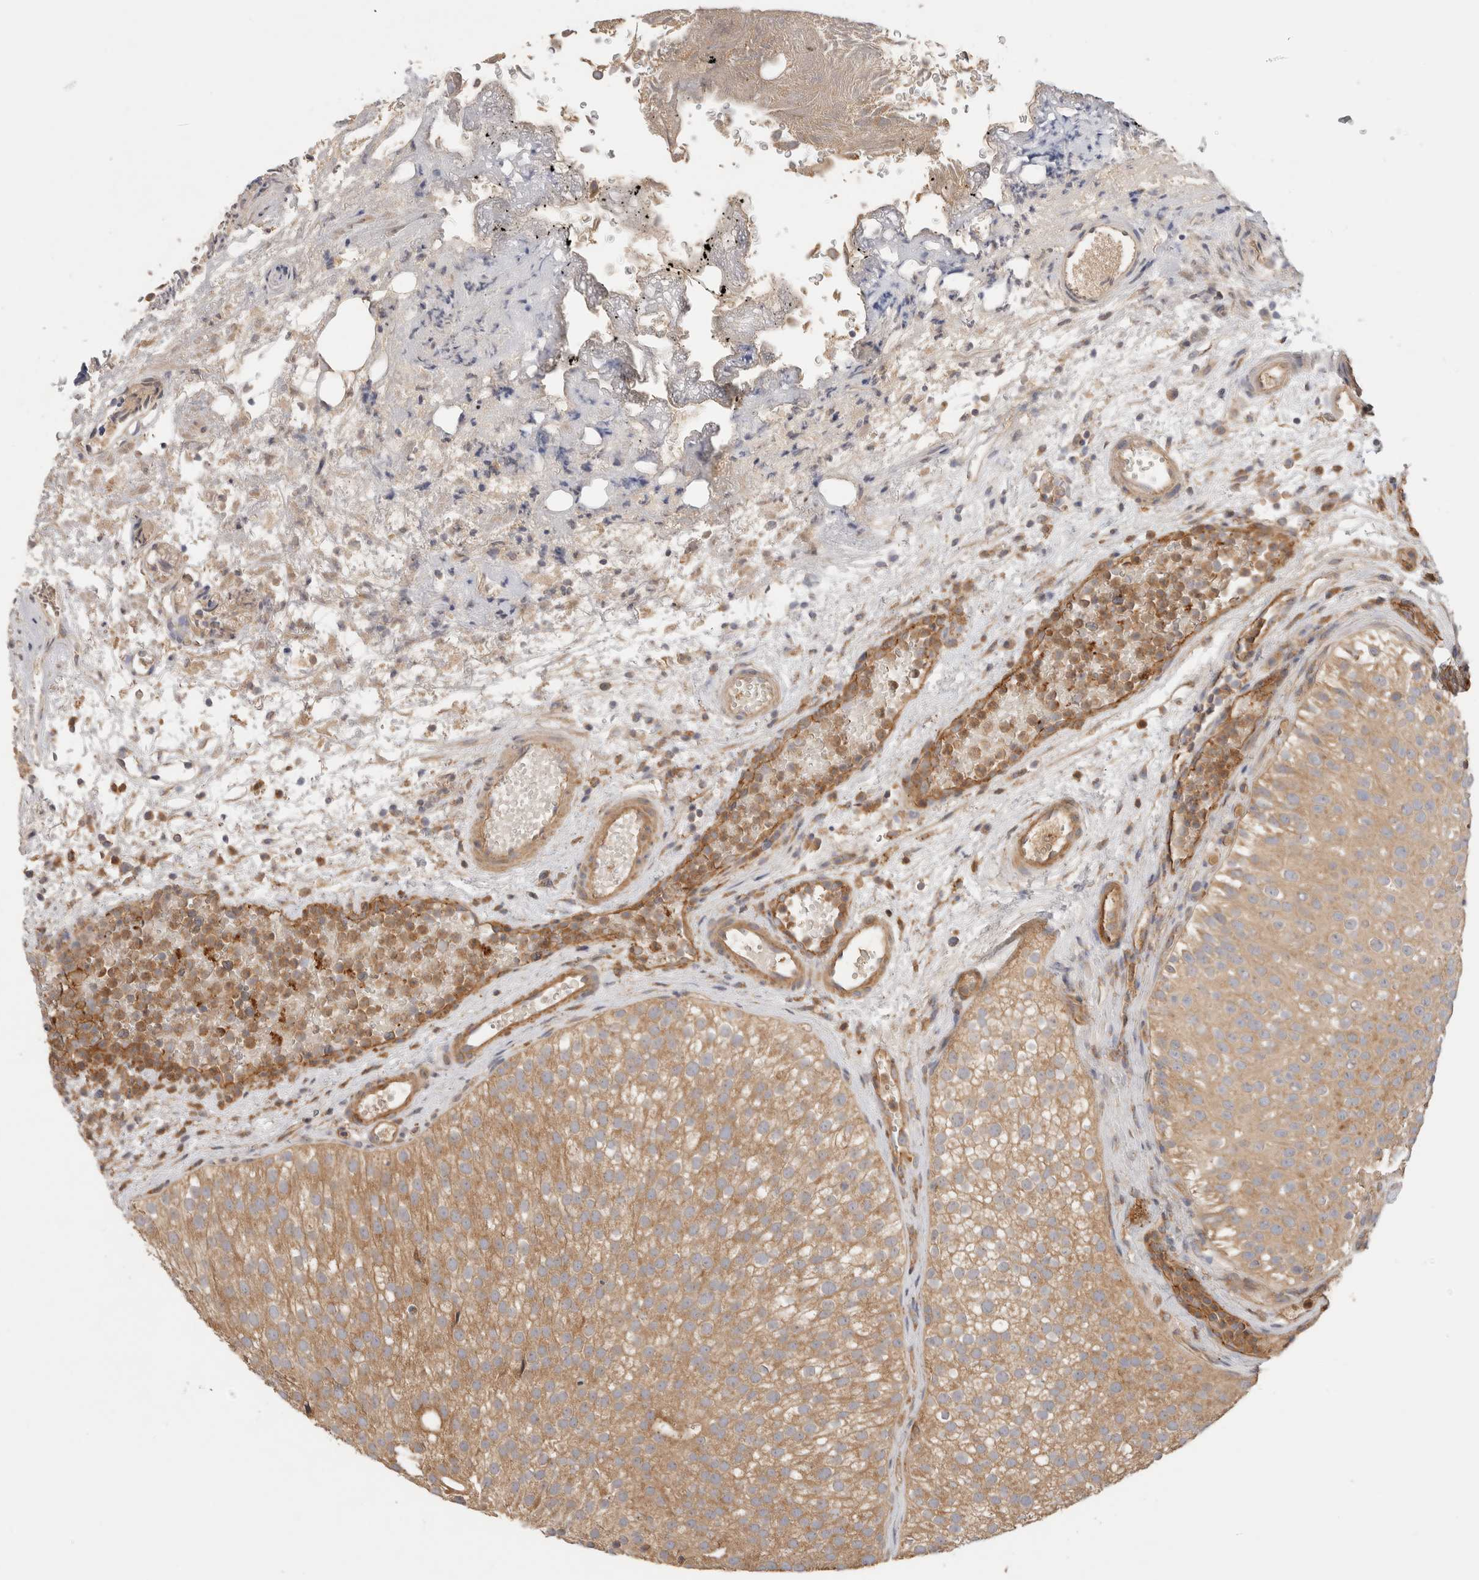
{"staining": {"intensity": "moderate", "quantity": ">75%", "location": "cytoplasmic/membranous"}, "tissue": "urothelial cancer", "cell_type": "Tumor cells", "image_type": "cancer", "snomed": [{"axis": "morphology", "description": "Urothelial carcinoma, Low grade"}, {"axis": "topography", "description": "Urinary bladder"}], "caption": "The photomicrograph shows immunohistochemical staining of urothelial carcinoma (low-grade). There is moderate cytoplasmic/membranous staining is seen in about >75% of tumor cells.", "gene": "SGK3", "patient": {"sex": "male", "age": 78}}